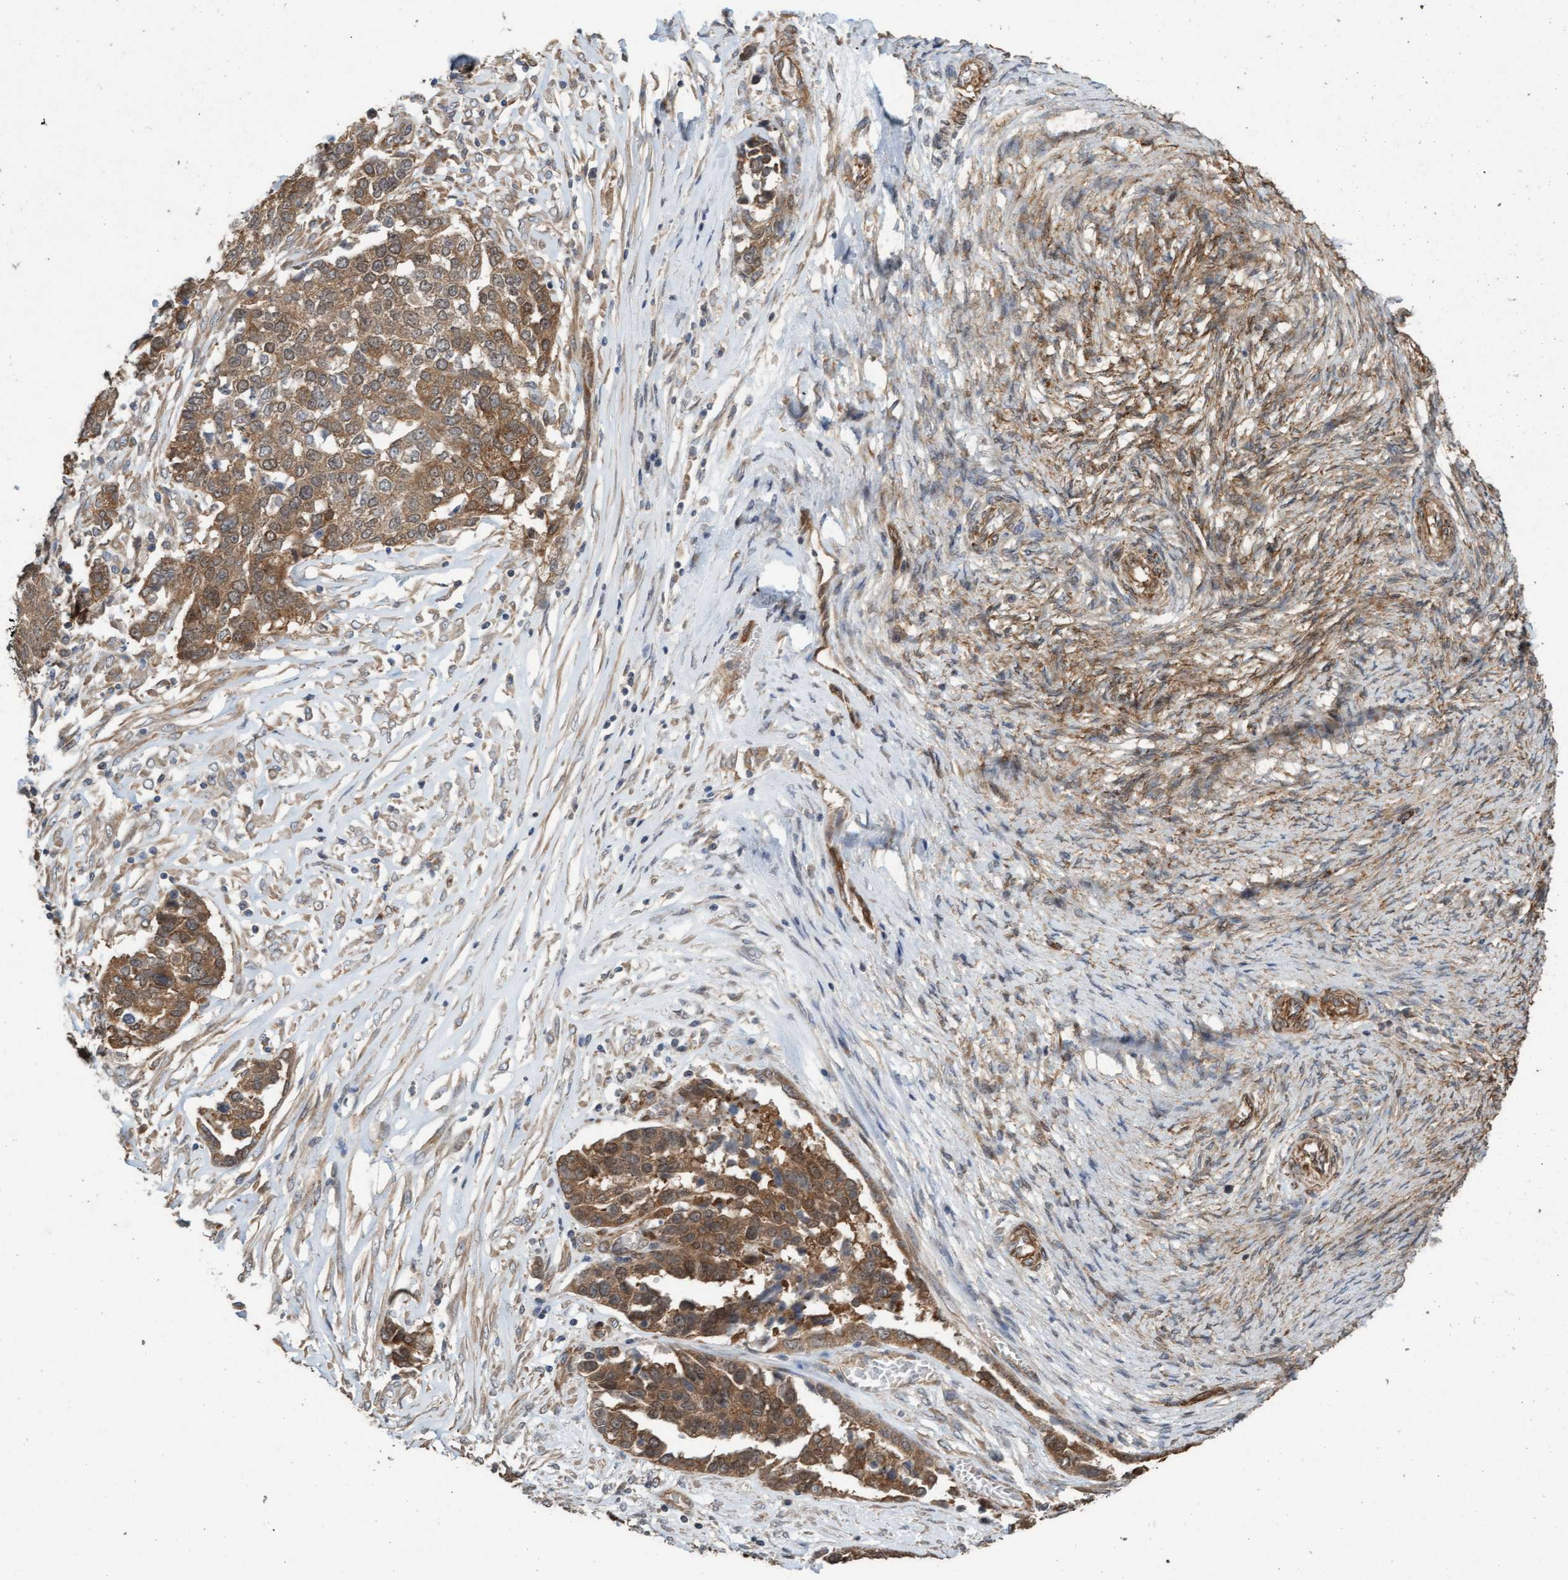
{"staining": {"intensity": "moderate", "quantity": ">75%", "location": "cytoplasmic/membranous,nuclear"}, "tissue": "ovarian cancer", "cell_type": "Tumor cells", "image_type": "cancer", "snomed": [{"axis": "morphology", "description": "Cystadenocarcinoma, serous, NOS"}, {"axis": "topography", "description": "Ovary"}], "caption": "Ovarian cancer (serous cystadenocarcinoma) stained with a brown dye reveals moderate cytoplasmic/membranous and nuclear positive positivity in approximately >75% of tumor cells.", "gene": "CDC42EP4", "patient": {"sex": "female", "age": 44}}